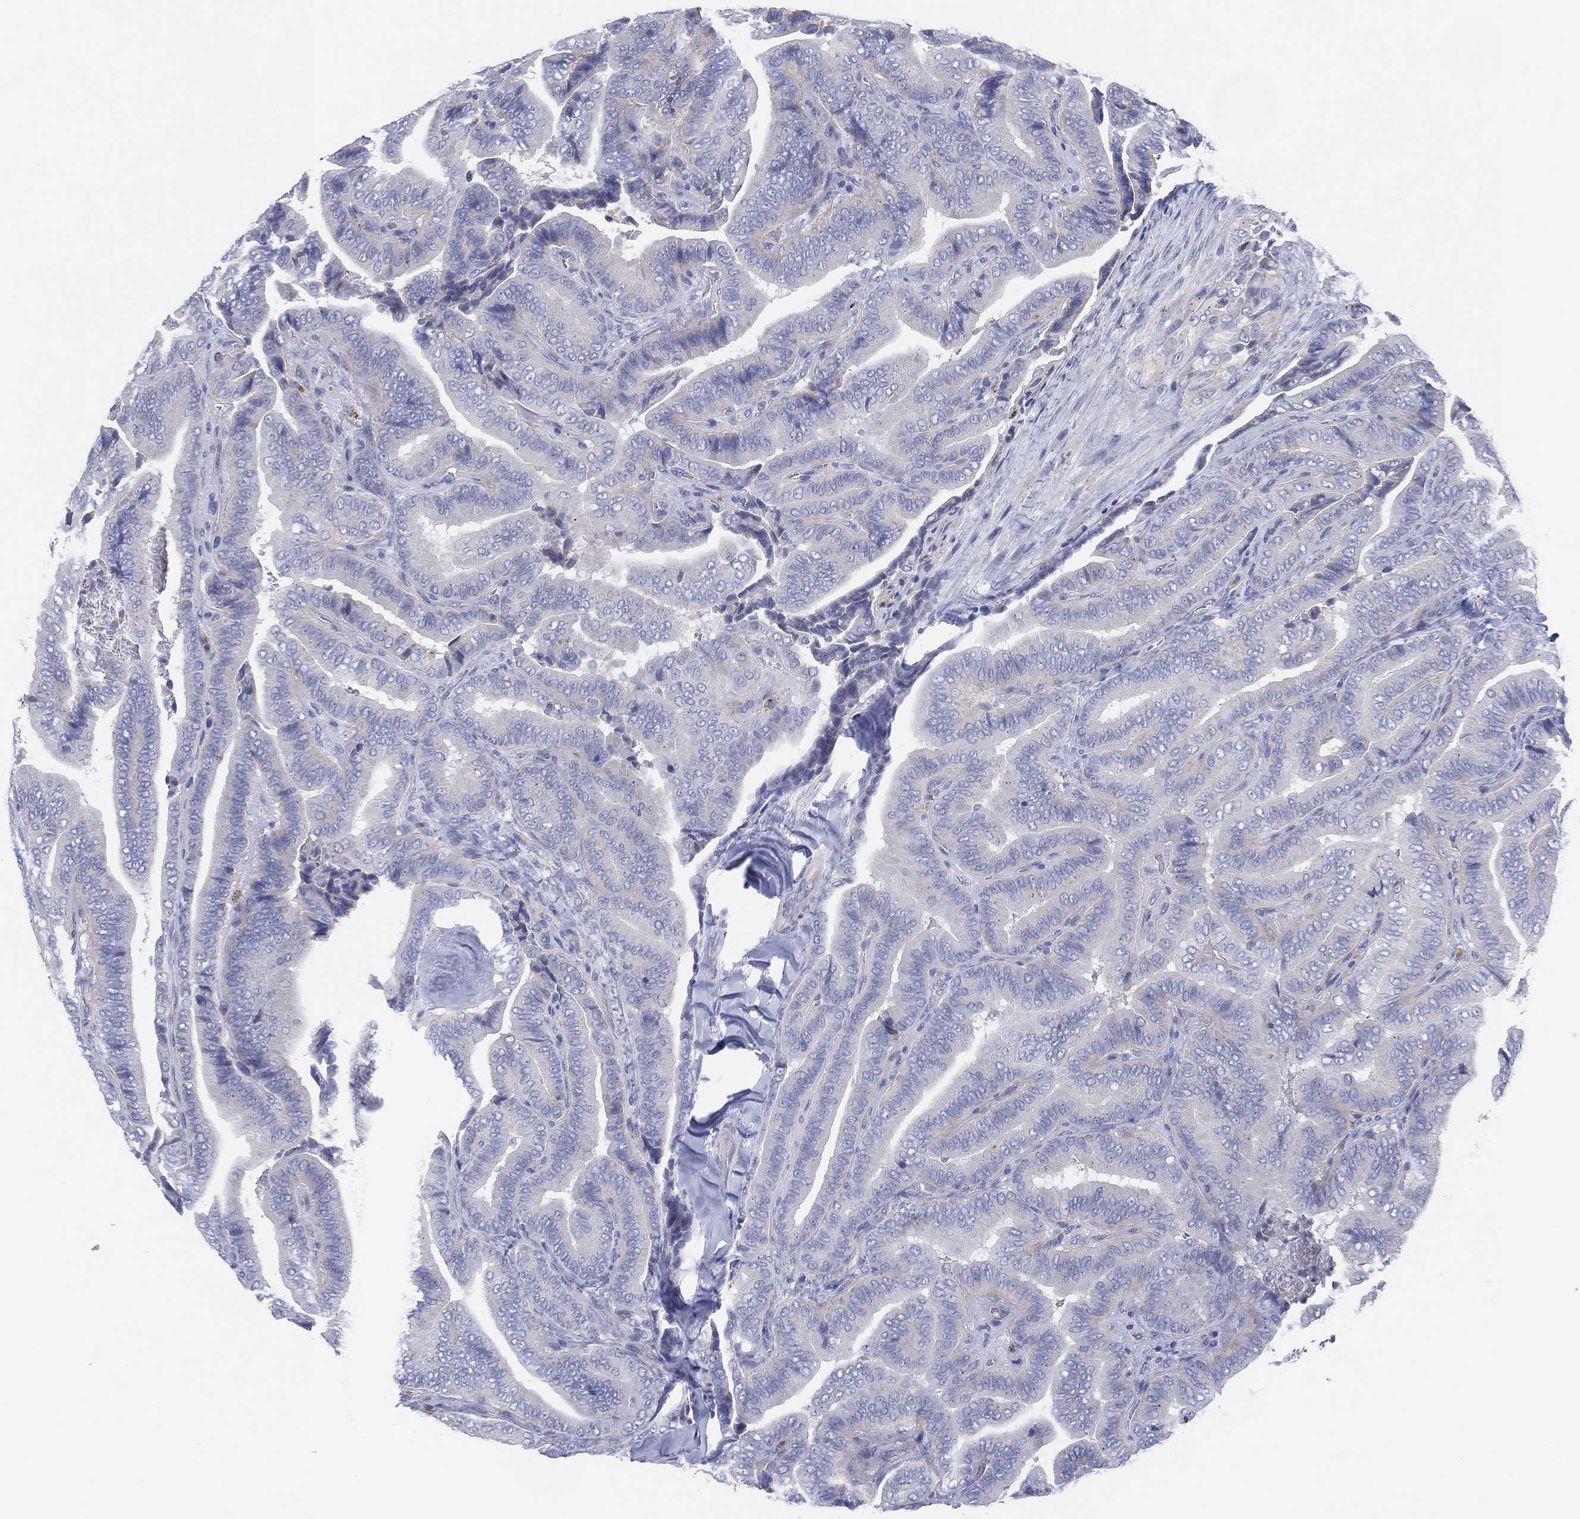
{"staining": {"intensity": "negative", "quantity": "none", "location": "none"}, "tissue": "thyroid cancer", "cell_type": "Tumor cells", "image_type": "cancer", "snomed": [{"axis": "morphology", "description": "Papillary adenocarcinoma, NOS"}, {"axis": "topography", "description": "Thyroid gland"}], "caption": "There is no significant positivity in tumor cells of thyroid papillary adenocarcinoma. (DAB IHC visualized using brightfield microscopy, high magnification).", "gene": "GALNS", "patient": {"sex": "male", "age": 61}}